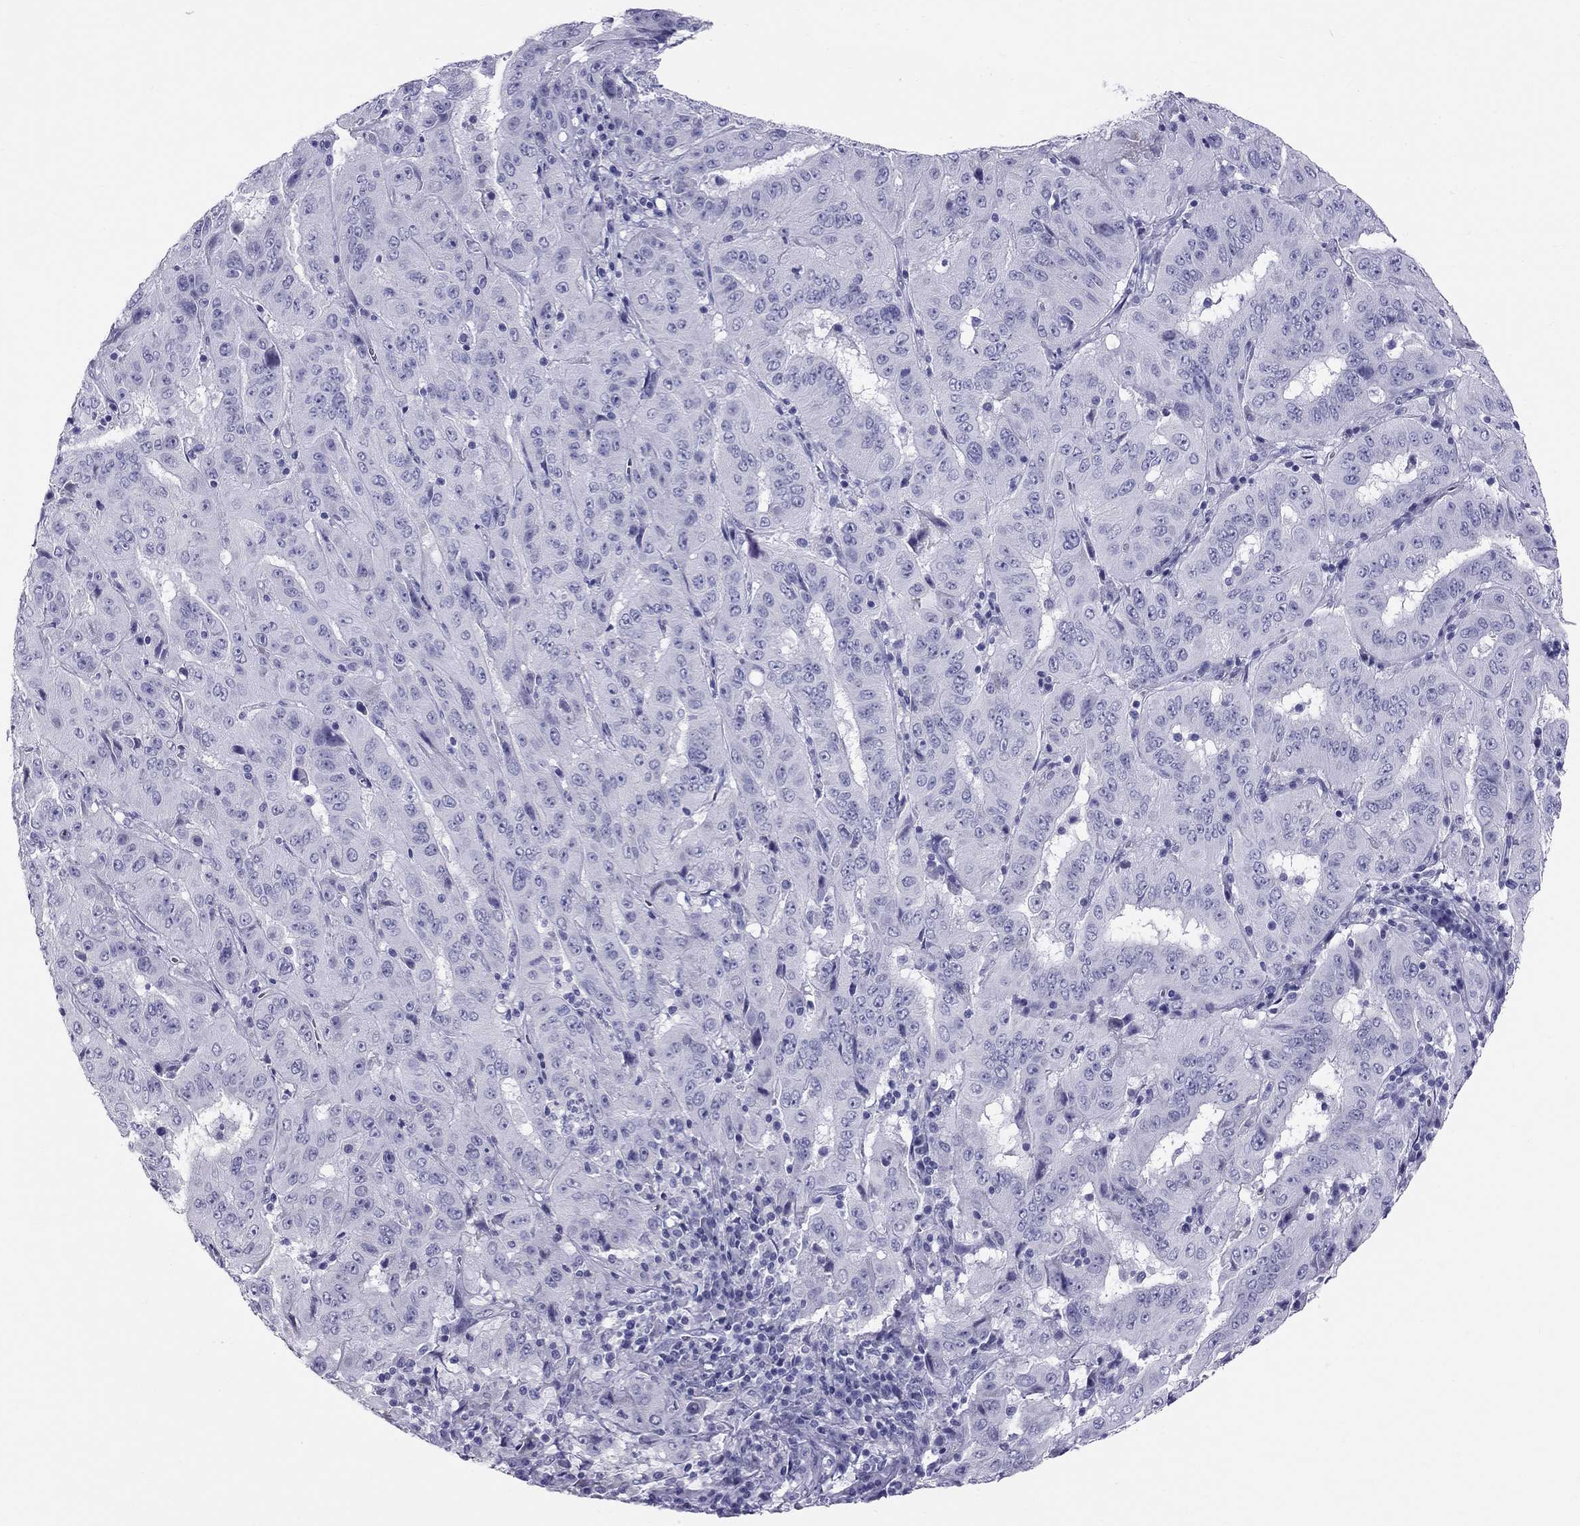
{"staining": {"intensity": "negative", "quantity": "none", "location": "none"}, "tissue": "pancreatic cancer", "cell_type": "Tumor cells", "image_type": "cancer", "snomed": [{"axis": "morphology", "description": "Adenocarcinoma, NOS"}, {"axis": "topography", "description": "Pancreas"}], "caption": "Image shows no significant protein positivity in tumor cells of pancreatic cancer (adenocarcinoma).", "gene": "TRPM3", "patient": {"sex": "male", "age": 63}}